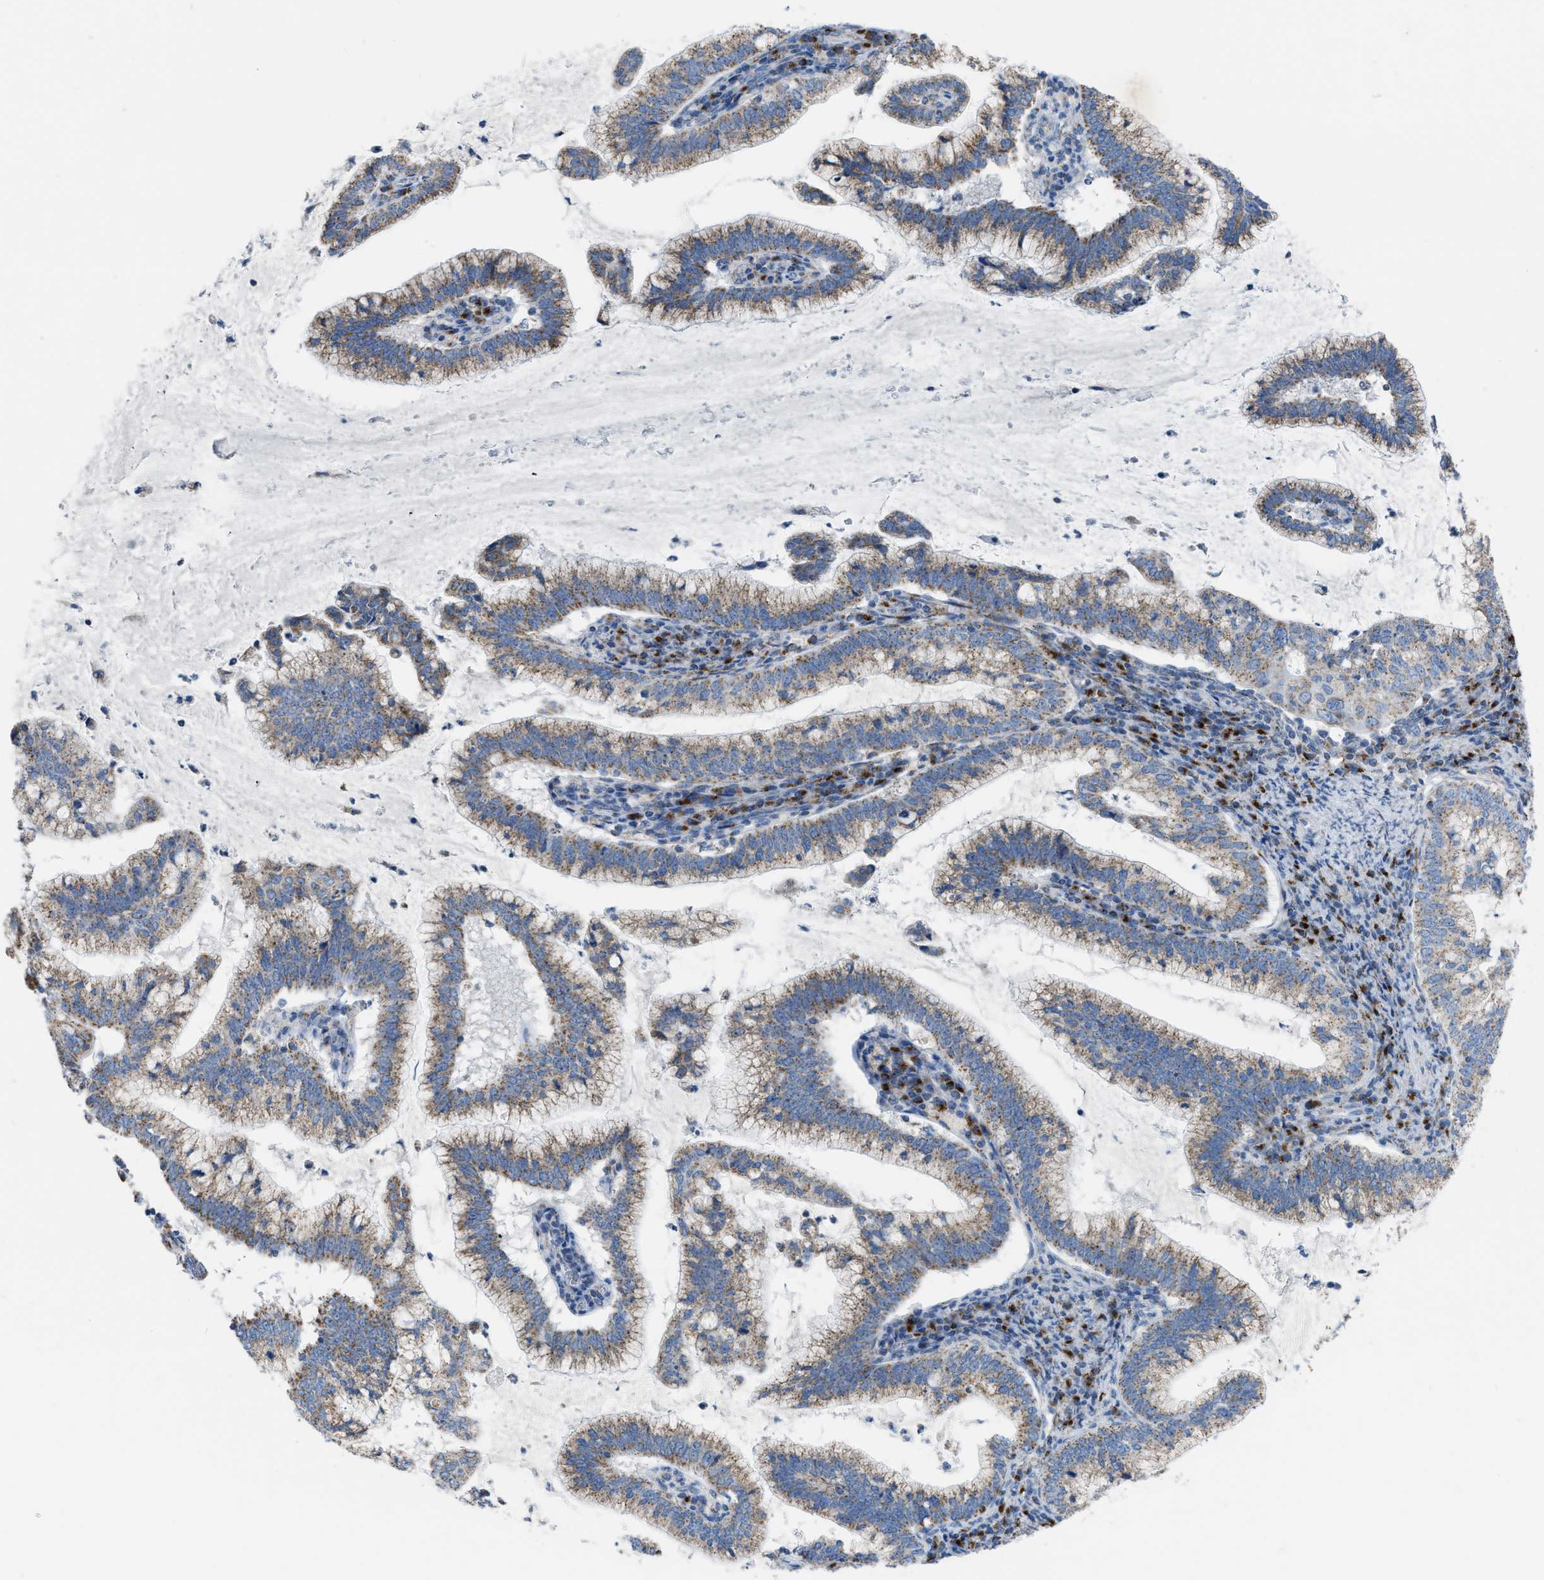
{"staining": {"intensity": "moderate", "quantity": ">75%", "location": "cytoplasmic/membranous"}, "tissue": "cervical cancer", "cell_type": "Tumor cells", "image_type": "cancer", "snomed": [{"axis": "morphology", "description": "Adenocarcinoma, NOS"}, {"axis": "topography", "description": "Cervix"}], "caption": "Immunohistochemistry (IHC) image of human cervical cancer (adenocarcinoma) stained for a protein (brown), which displays medium levels of moderate cytoplasmic/membranous positivity in about >75% of tumor cells.", "gene": "ETFB", "patient": {"sex": "female", "age": 36}}